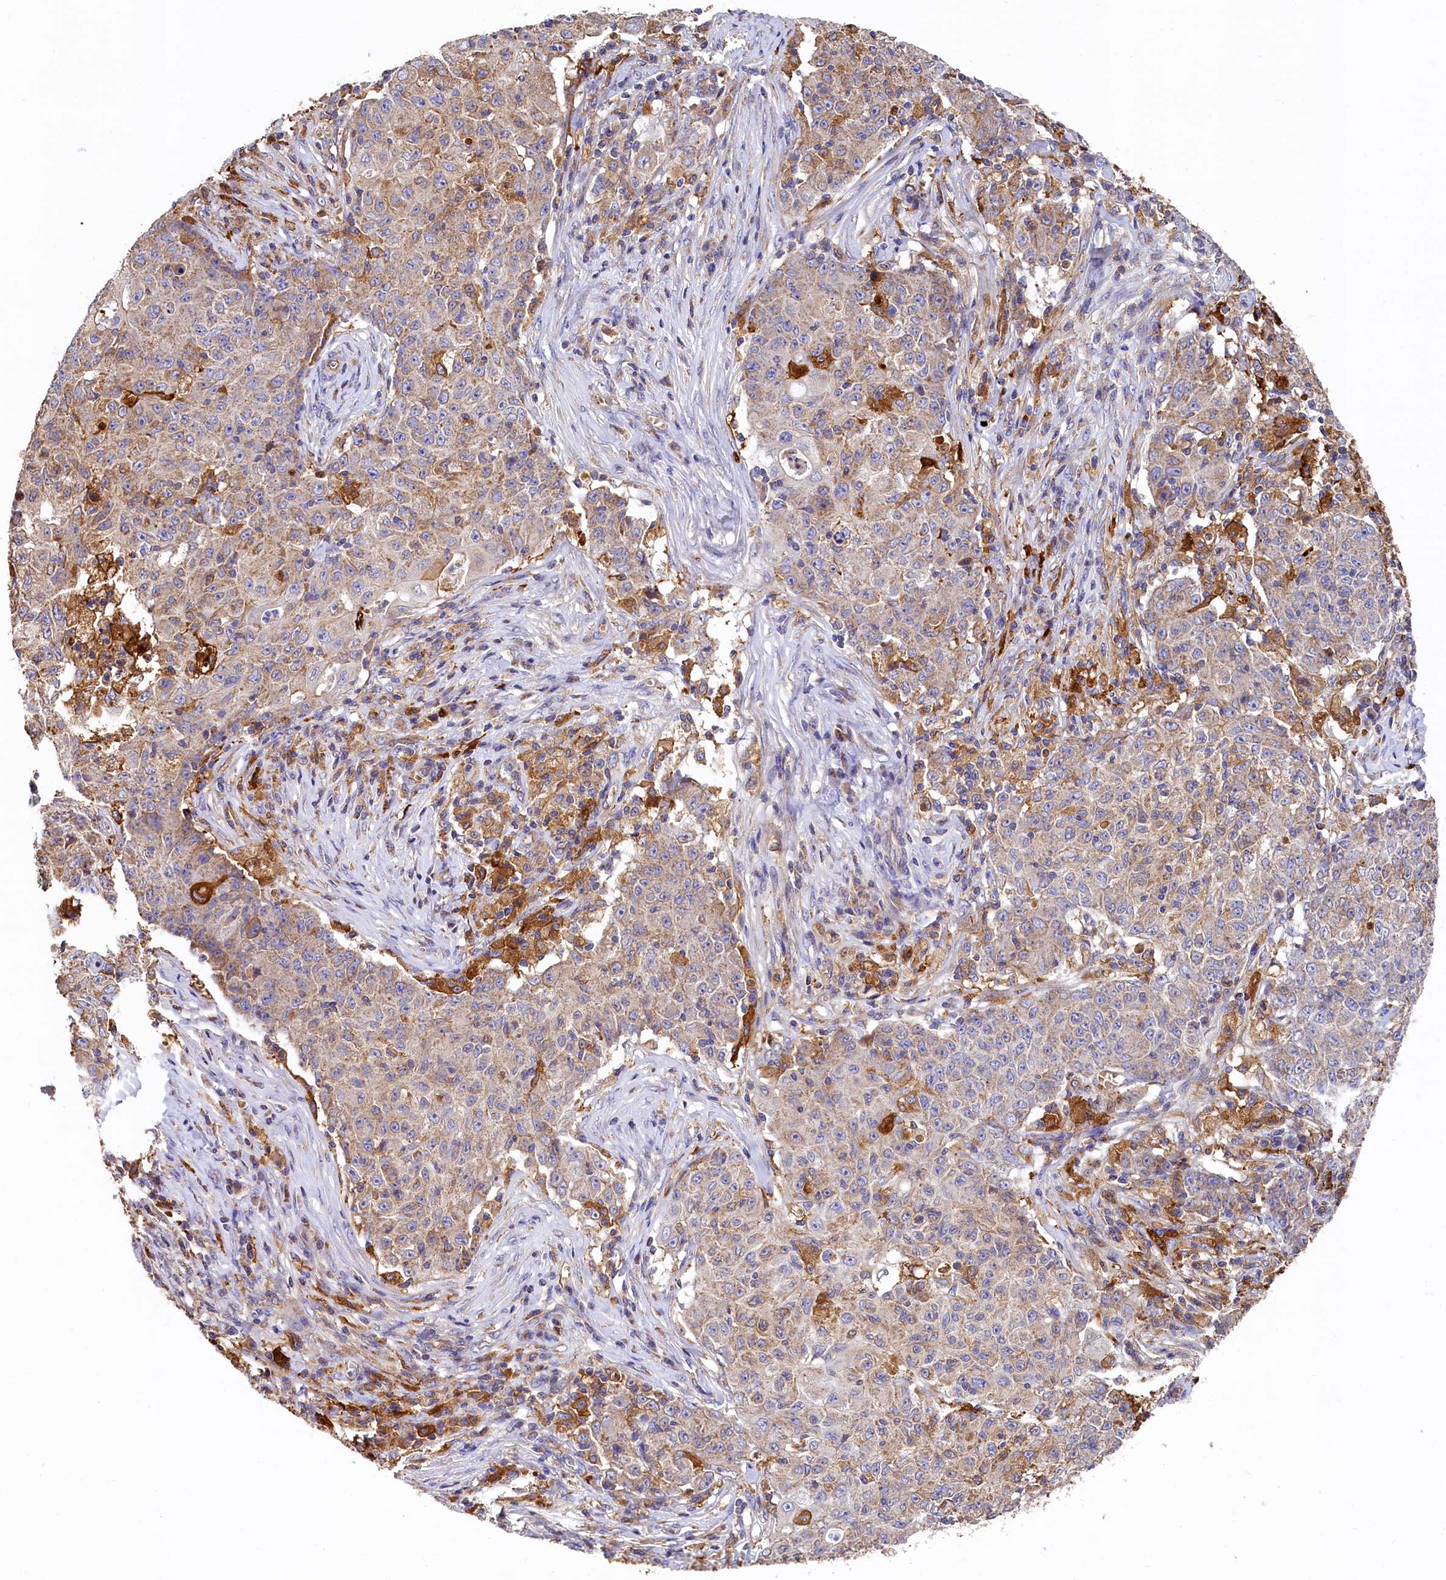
{"staining": {"intensity": "weak", "quantity": ">75%", "location": "cytoplasmic/membranous"}, "tissue": "ovarian cancer", "cell_type": "Tumor cells", "image_type": "cancer", "snomed": [{"axis": "morphology", "description": "Carcinoma, endometroid"}, {"axis": "topography", "description": "Ovary"}], "caption": "Immunohistochemistry (IHC) histopathology image of neoplastic tissue: human ovarian cancer (endometroid carcinoma) stained using immunohistochemistry (IHC) displays low levels of weak protein expression localized specifically in the cytoplasmic/membranous of tumor cells, appearing as a cytoplasmic/membranous brown color.", "gene": "SEC31B", "patient": {"sex": "female", "age": 42}}